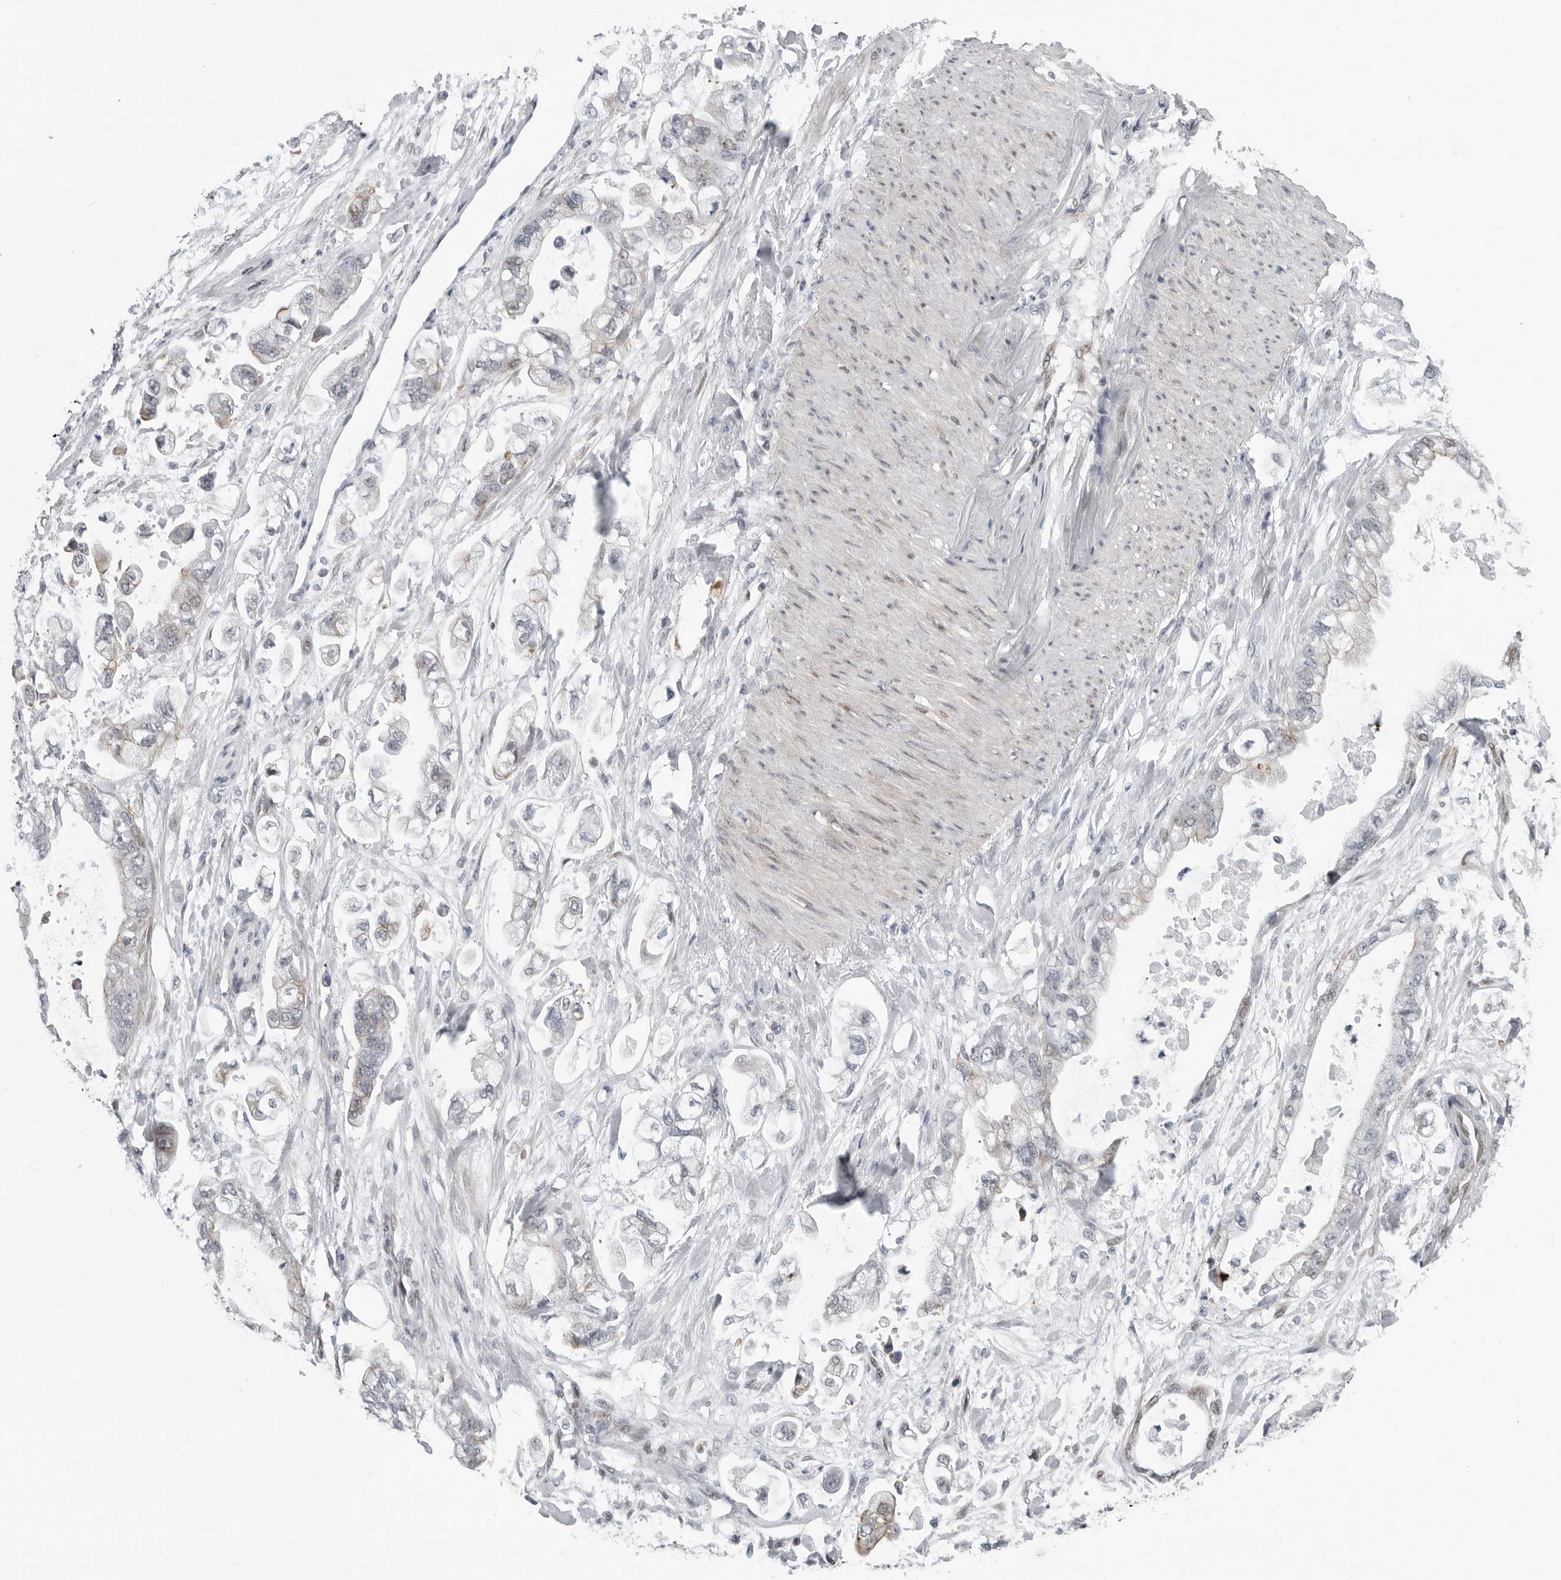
{"staining": {"intensity": "negative", "quantity": "none", "location": "none"}, "tissue": "stomach cancer", "cell_type": "Tumor cells", "image_type": "cancer", "snomed": [{"axis": "morphology", "description": "Normal tissue, NOS"}, {"axis": "morphology", "description": "Adenocarcinoma, NOS"}, {"axis": "topography", "description": "Stomach"}], "caption": "Immunohistochemical staining of stomach cancer (adenocarcinoma) reveals no significant positivity in tumor cells.", "gene": "FAM135B", "patient": {"sex": "male", "age": 62}}